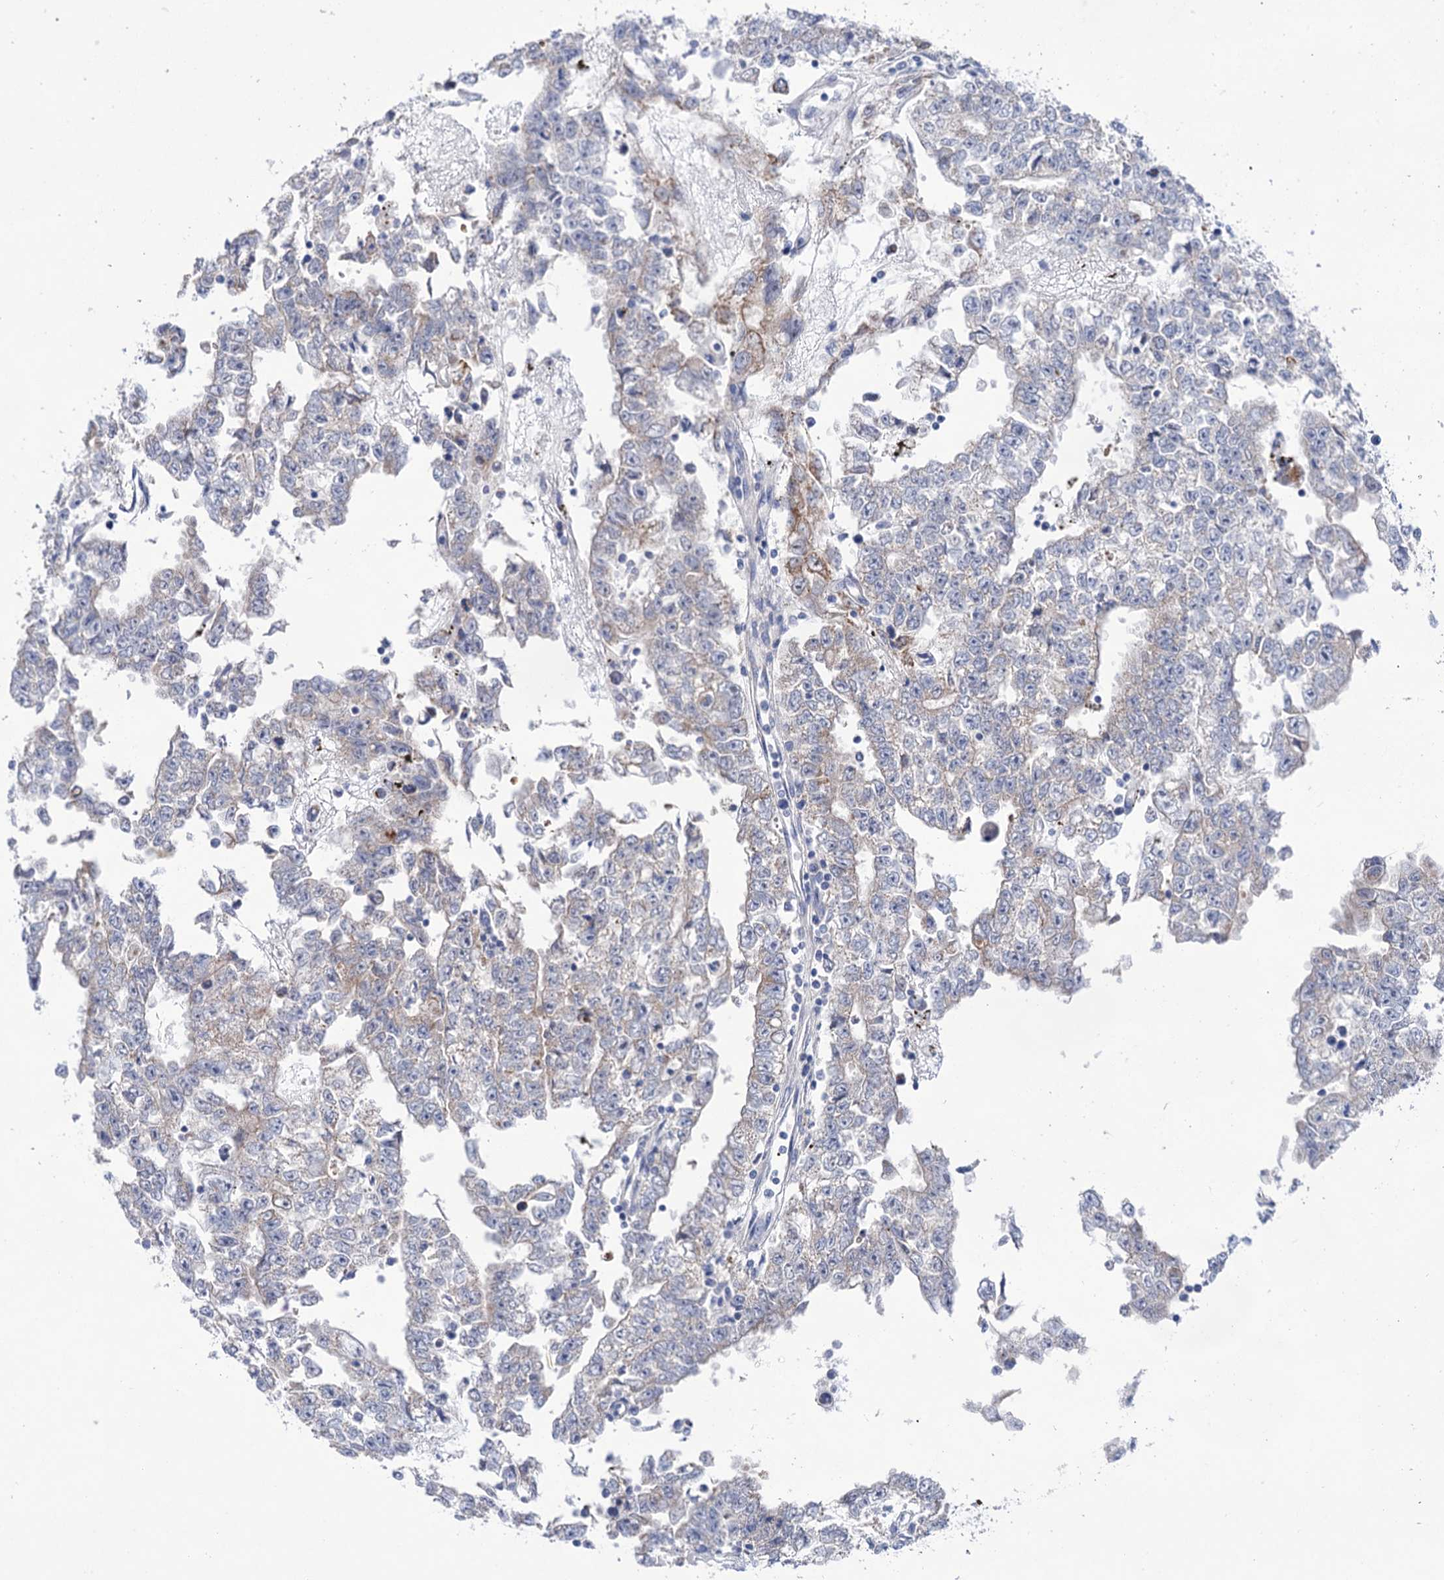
{"staining": {"intensity": "negative", "quantity": "none", "location": "none"}, "tissue": "testis cancer", "cell_type": "Tumor cells", "image_type": "cancer", "snomed": [{"axis": "morphology", "description": "Carcinoma, Embryonal, NOS"}, {"axis": "topography", "description": "Testis"}], "caption": "Immunohistochemistry (IHC) histopathology image of neoplastic tissue: testis cancer stained with DAB (3,3'-diaminobenzidine) displays no significant protein expression in tumor cells. Brightfield microscopy of IHC stained with DAB (3,3'-diaminobenzidine) (brown) and hematoxylin (blue), captured at high magnification.", "gene": "YARS2", "patient": {"sex": "male", "age": 25}}